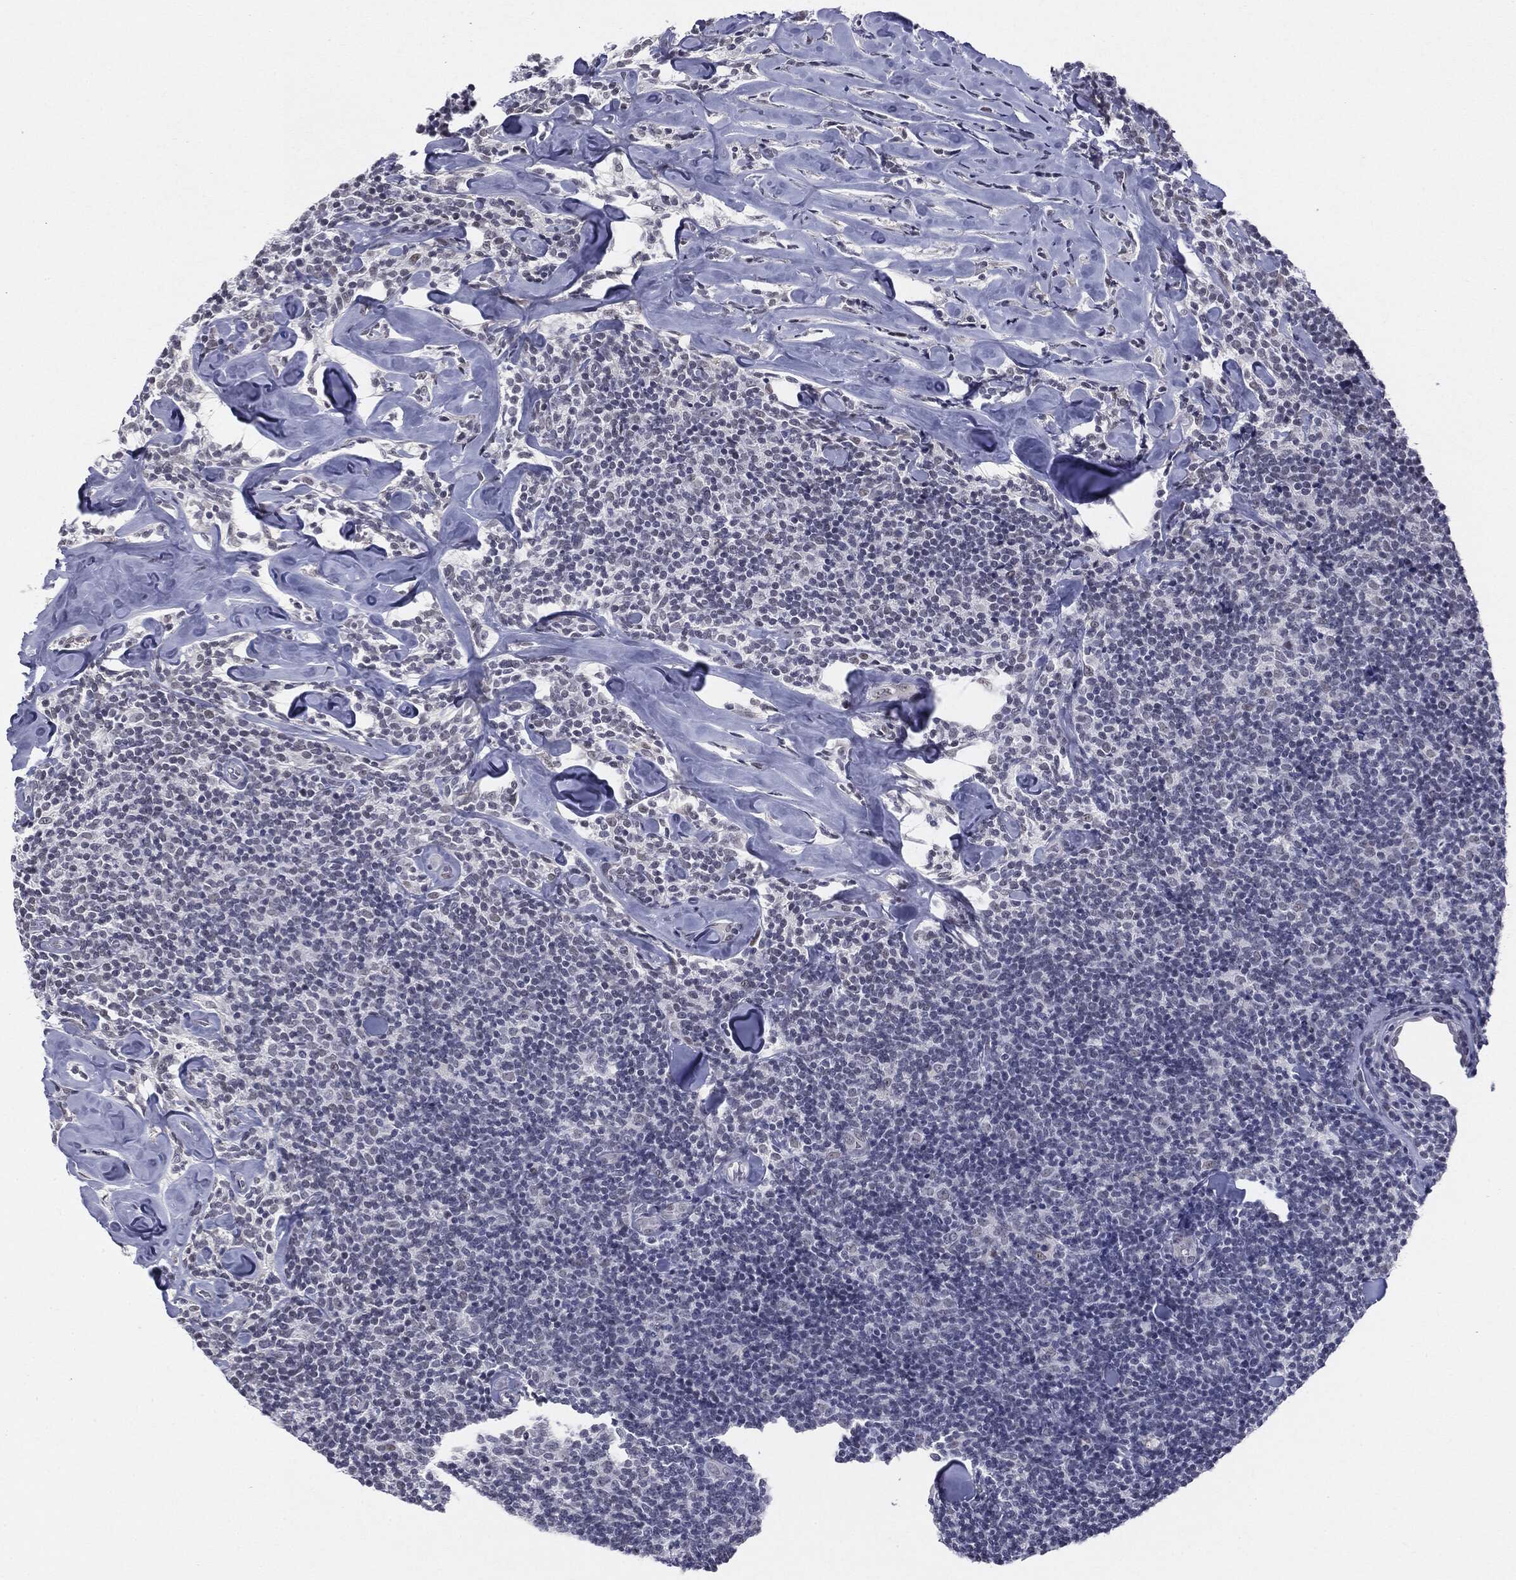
{"staining": {"intensity": "negative", "quantity": "none", "location": "none"}, "tissue": "lymphoma", "cell_type": "Tumor cells", "image_type": "cancer", "snomed": [{"axis": "morphology", "description": "Malignant lymphoma, non-Hodgkin's type, Low grade"}, {"axis": "topography", "description": "Lymph node"}], "caption": "Tumor cells show no significant positivity in low-grade malignant lymphoma, non-Hodgkin's type.", "gene": "SLC5A5", "patient": {"sex": "female", "age": 56}}